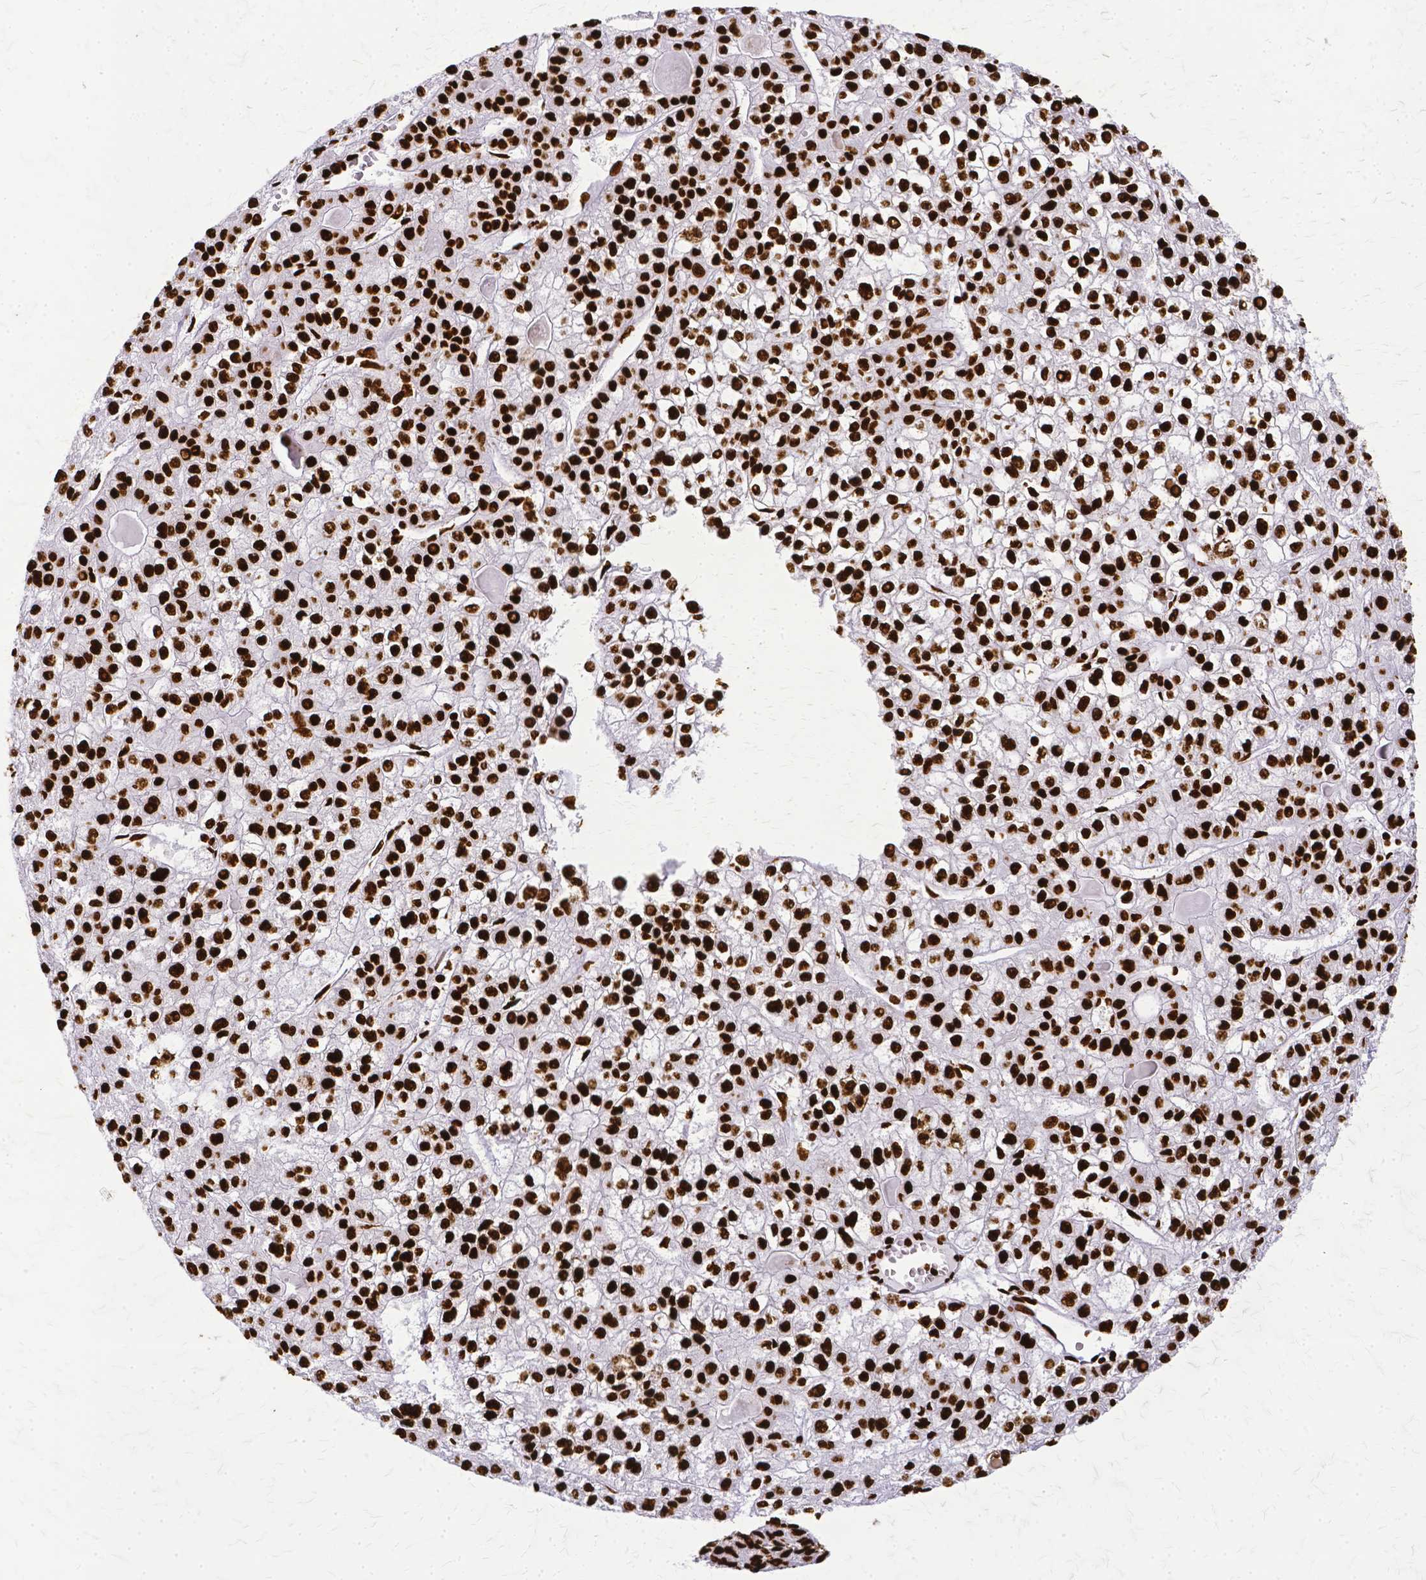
{"staining": {"intensity": "strong", "quantity": ">75%", "location": "nuclear"}, "tissue": "liver cancer", "cell_type": "Tumor cells", "image_type": "cancer", "snomed": [{"axis": "morphology", "description": "Carcinoma, Hepatocellular, NOS"}, {"axis": "topography", "description": "Liver"}], "caption": "Human liver cancer stained for a protein (brown) shows strong nuclear positive positivity in about >75% of tumor cells.", "gene": "SFPQ", "patient": {"sex": "female", "age": 43}}